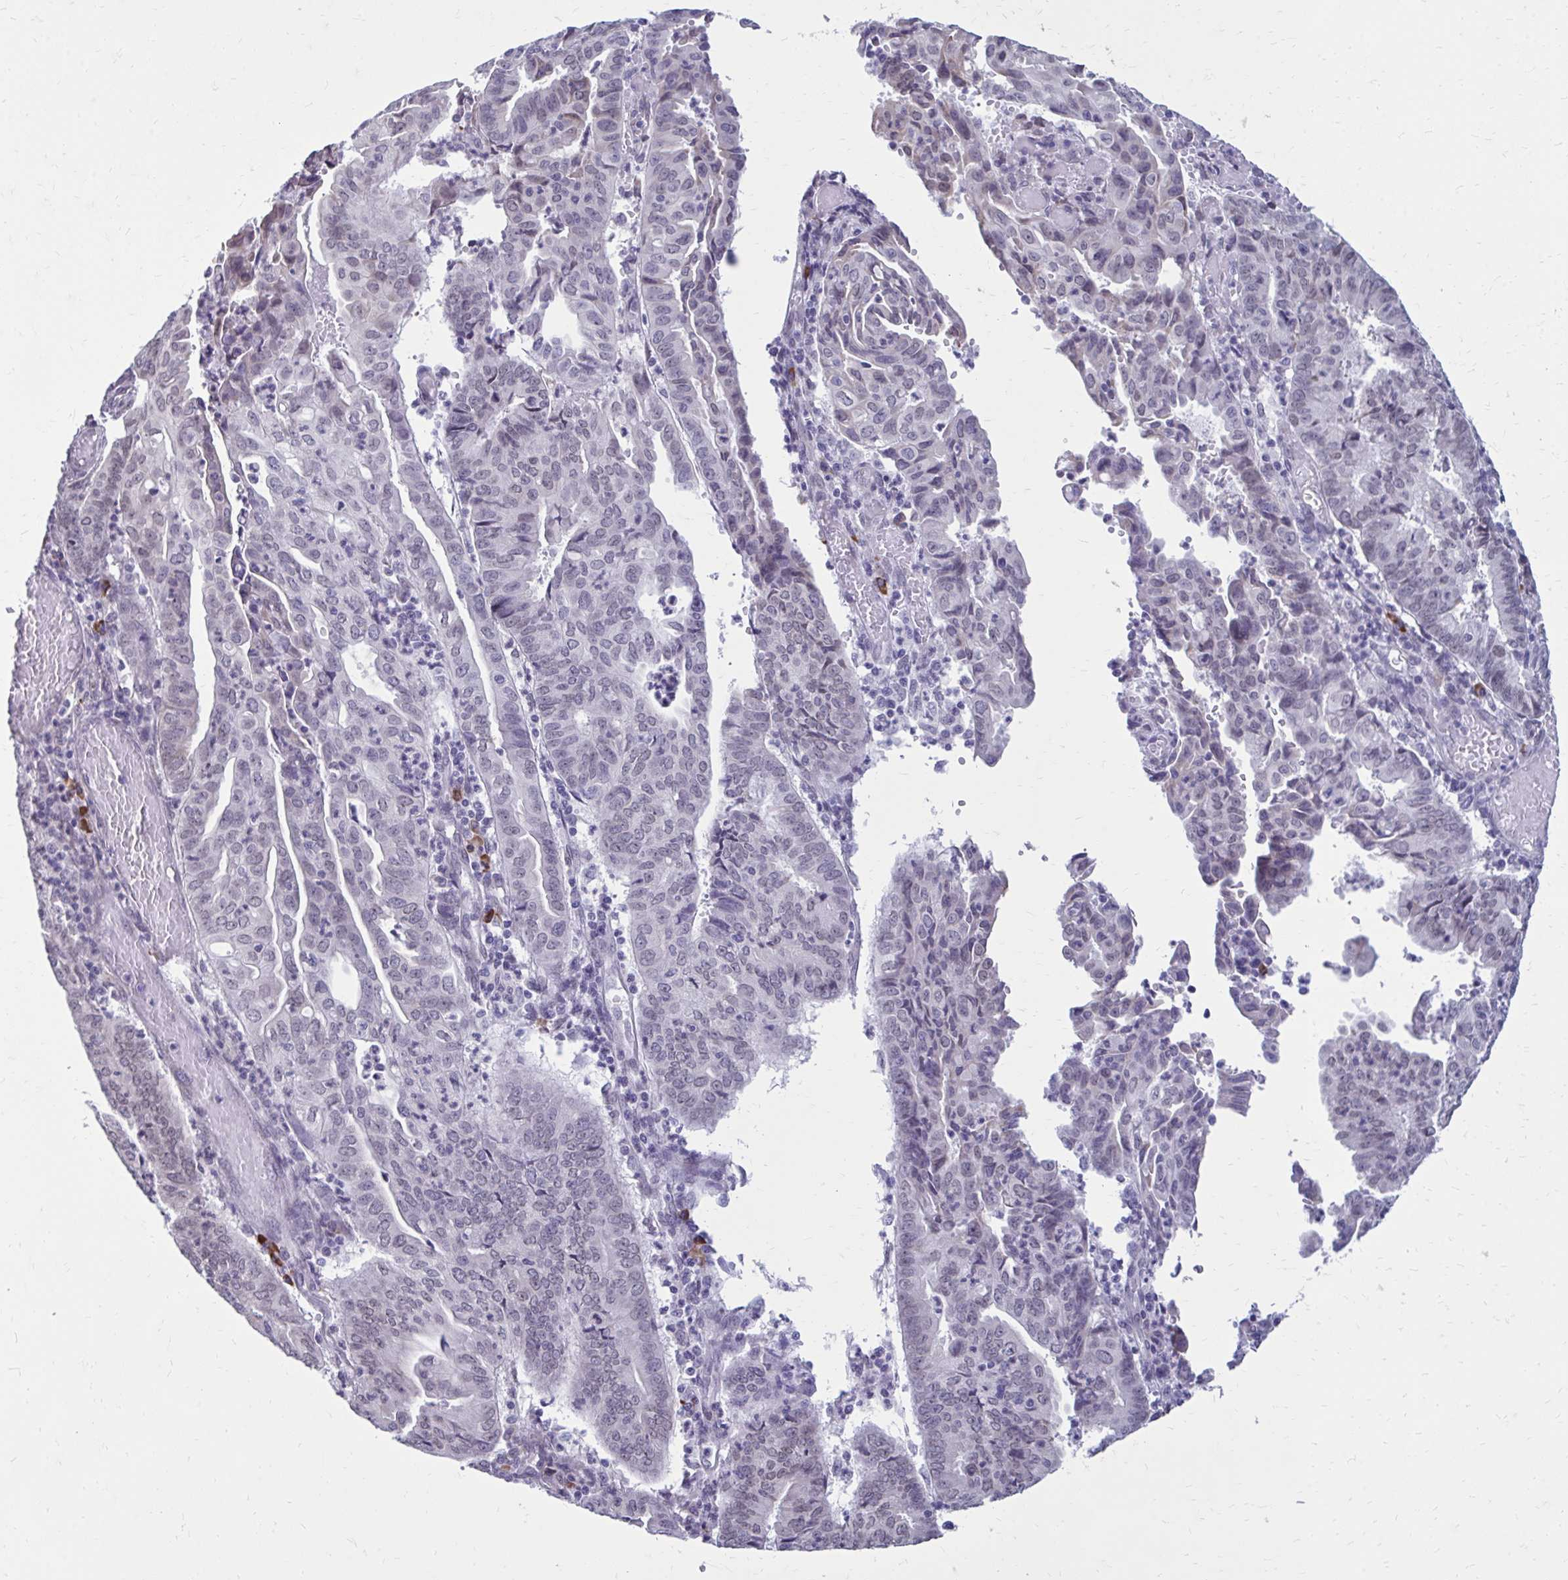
{"staining": {"intensity": "negative", "quantity": "none", "location": "none"}, "tissue": "endometrial cancer", "cell_type": "Tumor cells", "image_type": "cancer", "snomed": [{"axis": "morphology", "description": "Adenocarcinoma, NOS"}, {"axis": "topography", "description": "Endometrium"}], "caption": "A photomicrograph of human adenocarcinoma (endometrial) is negative for staining in tumor cells.", "gene": "PROSER1", "patient": {"sex": "female", "age": 60}}